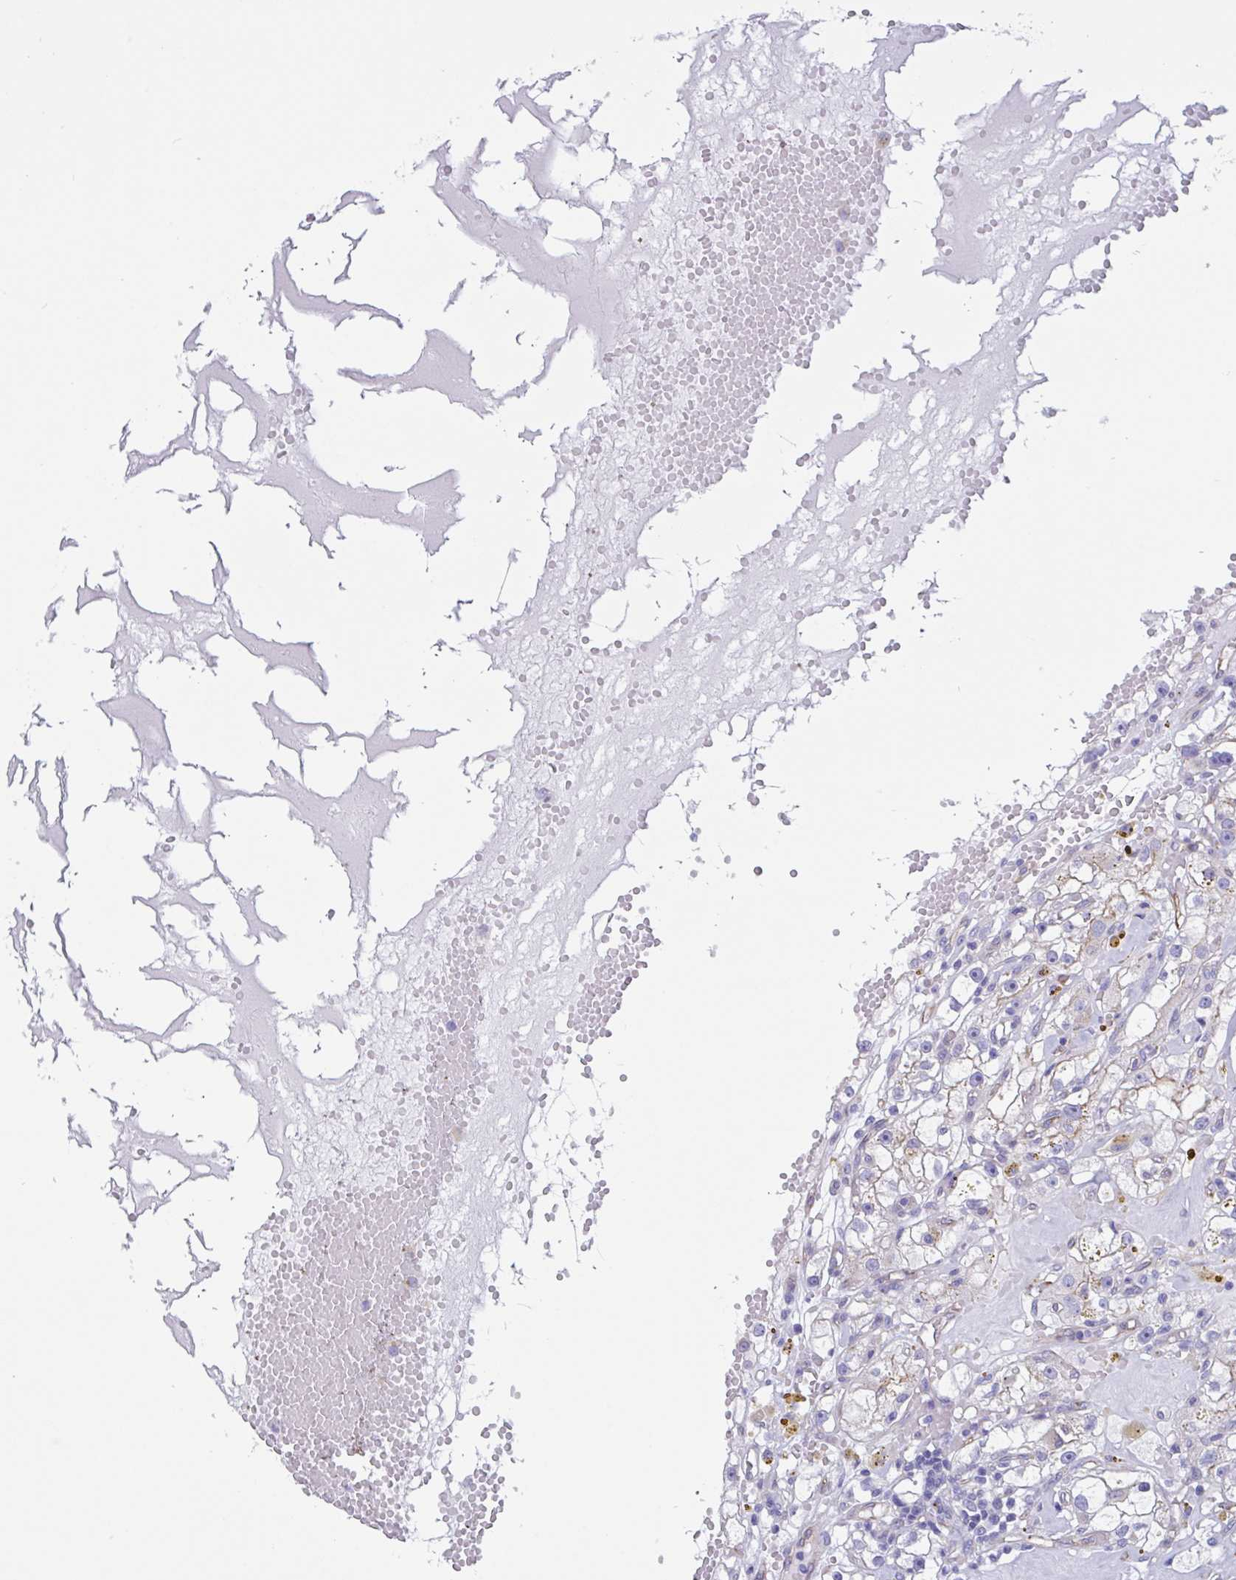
{"staining": {"intensity": "negative", "quantity": "none", "location": "none"}, "tissue": "renal cancer", "cell_type": "Tumor cells", "image_type": "cancer", "snomed": [{"axis": "morphology", "description": "Adenocarcinoma, NOS"}, {"axis": "topography", "description": "Kidney"}], "caption": "Renal cancer (adenocarcinoma) stained for a protein using immunohistochemistry (IHC) displays no expression tumor cells.", "gene": "RPL22L1", "patient": {"sex": "male", "age": 56}}